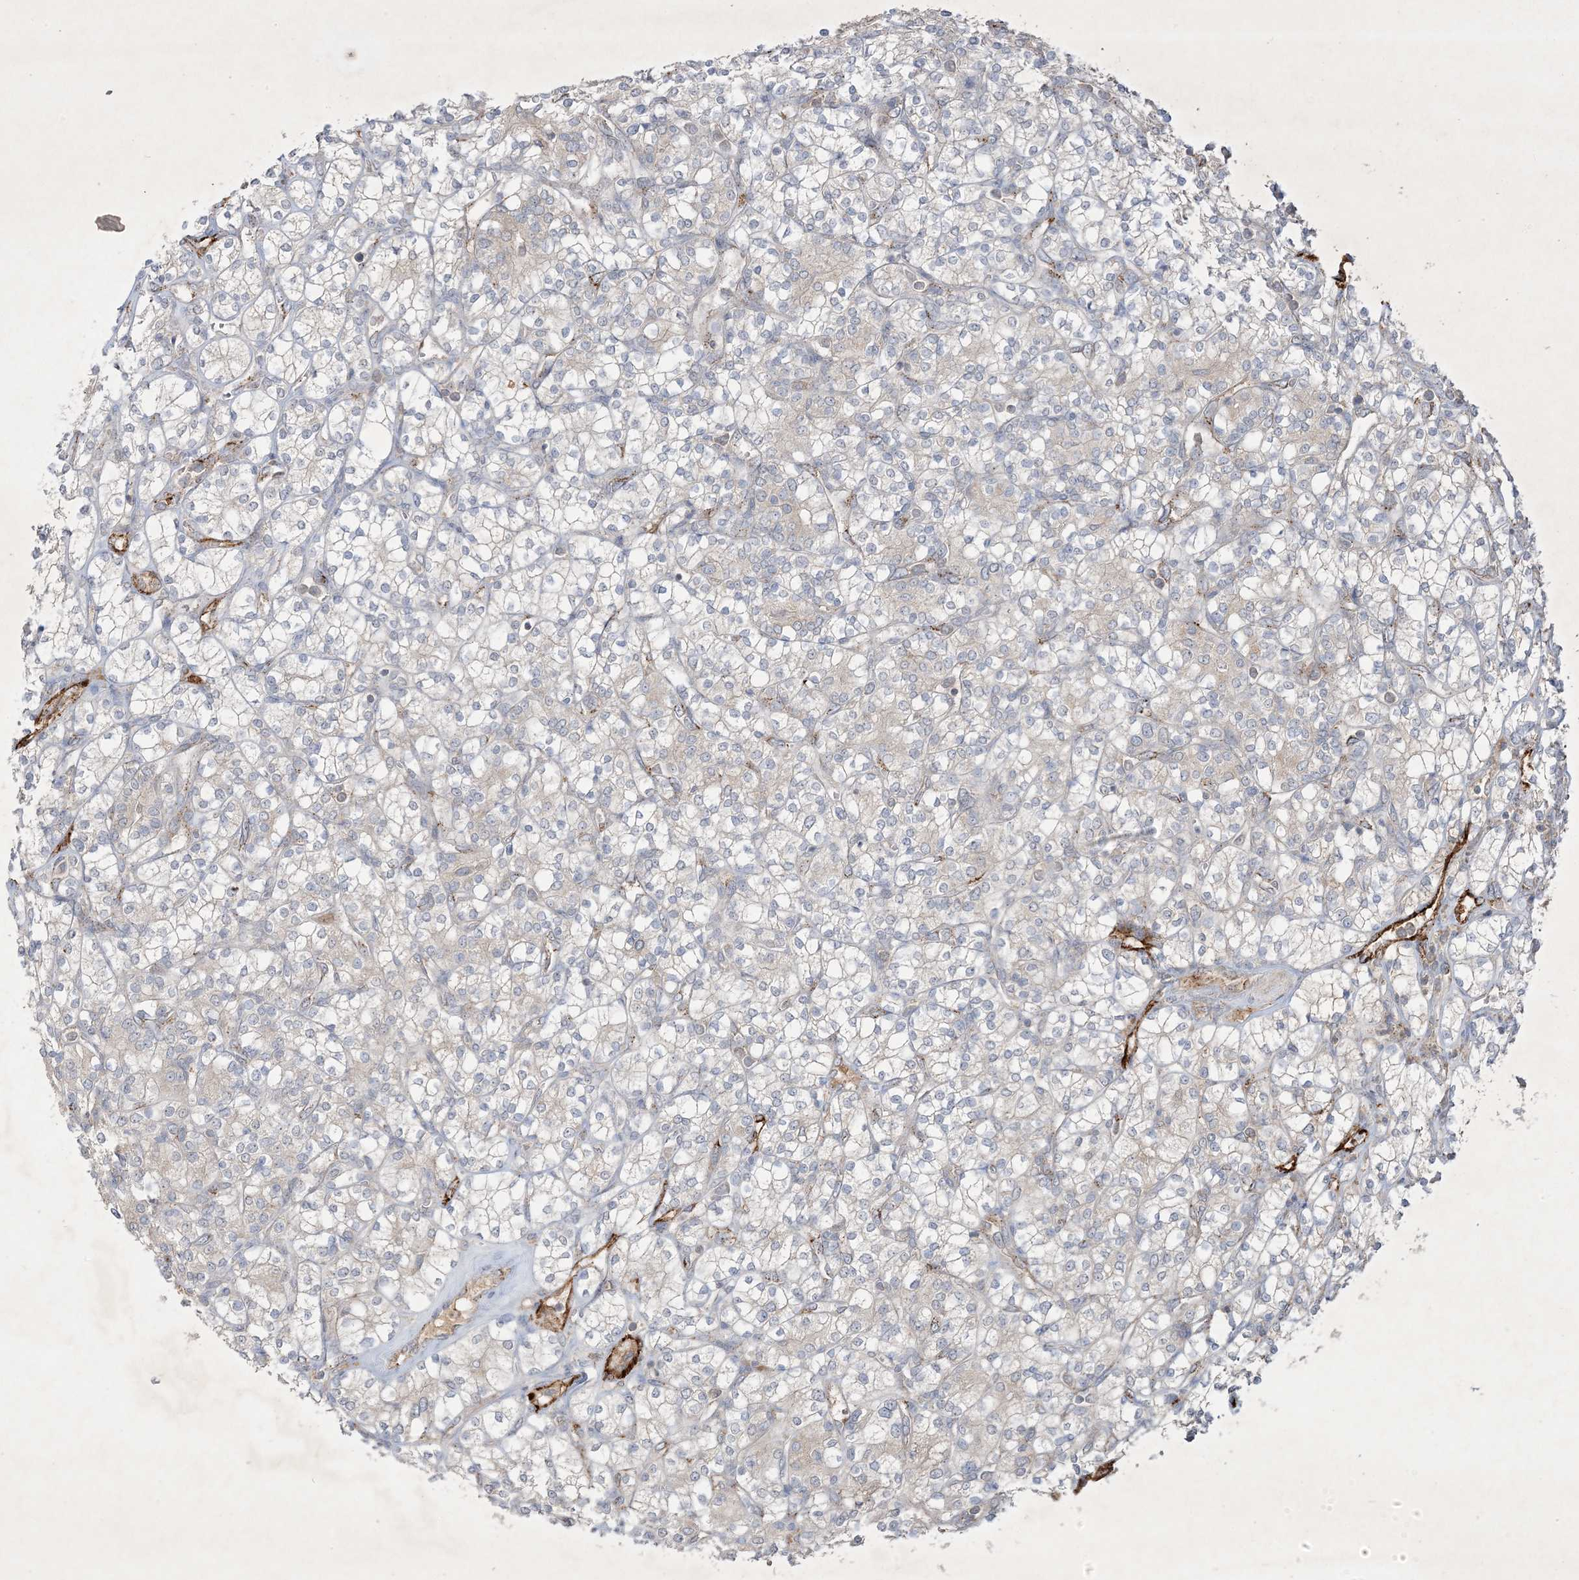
{"staining": {"intensity": "negative", "quantity": "none", "location": "none"}, "tissue": "renal cancer", "cell_type": "Tumor cells", "image_type": "cancer", "snomed": [{"axis": "morphology", "description": "Adenocarcinoma, NOS"}, {"axis": "topography", "description": "Kidney"}], "caption": "Renal cancer (adenocarcinoma) stained for a protein using immunohistochemistry (IHC) demonstrates no expression tumor cells.", "gene": "PRSS36", "patient": {"sex": "male", "age": 77}}